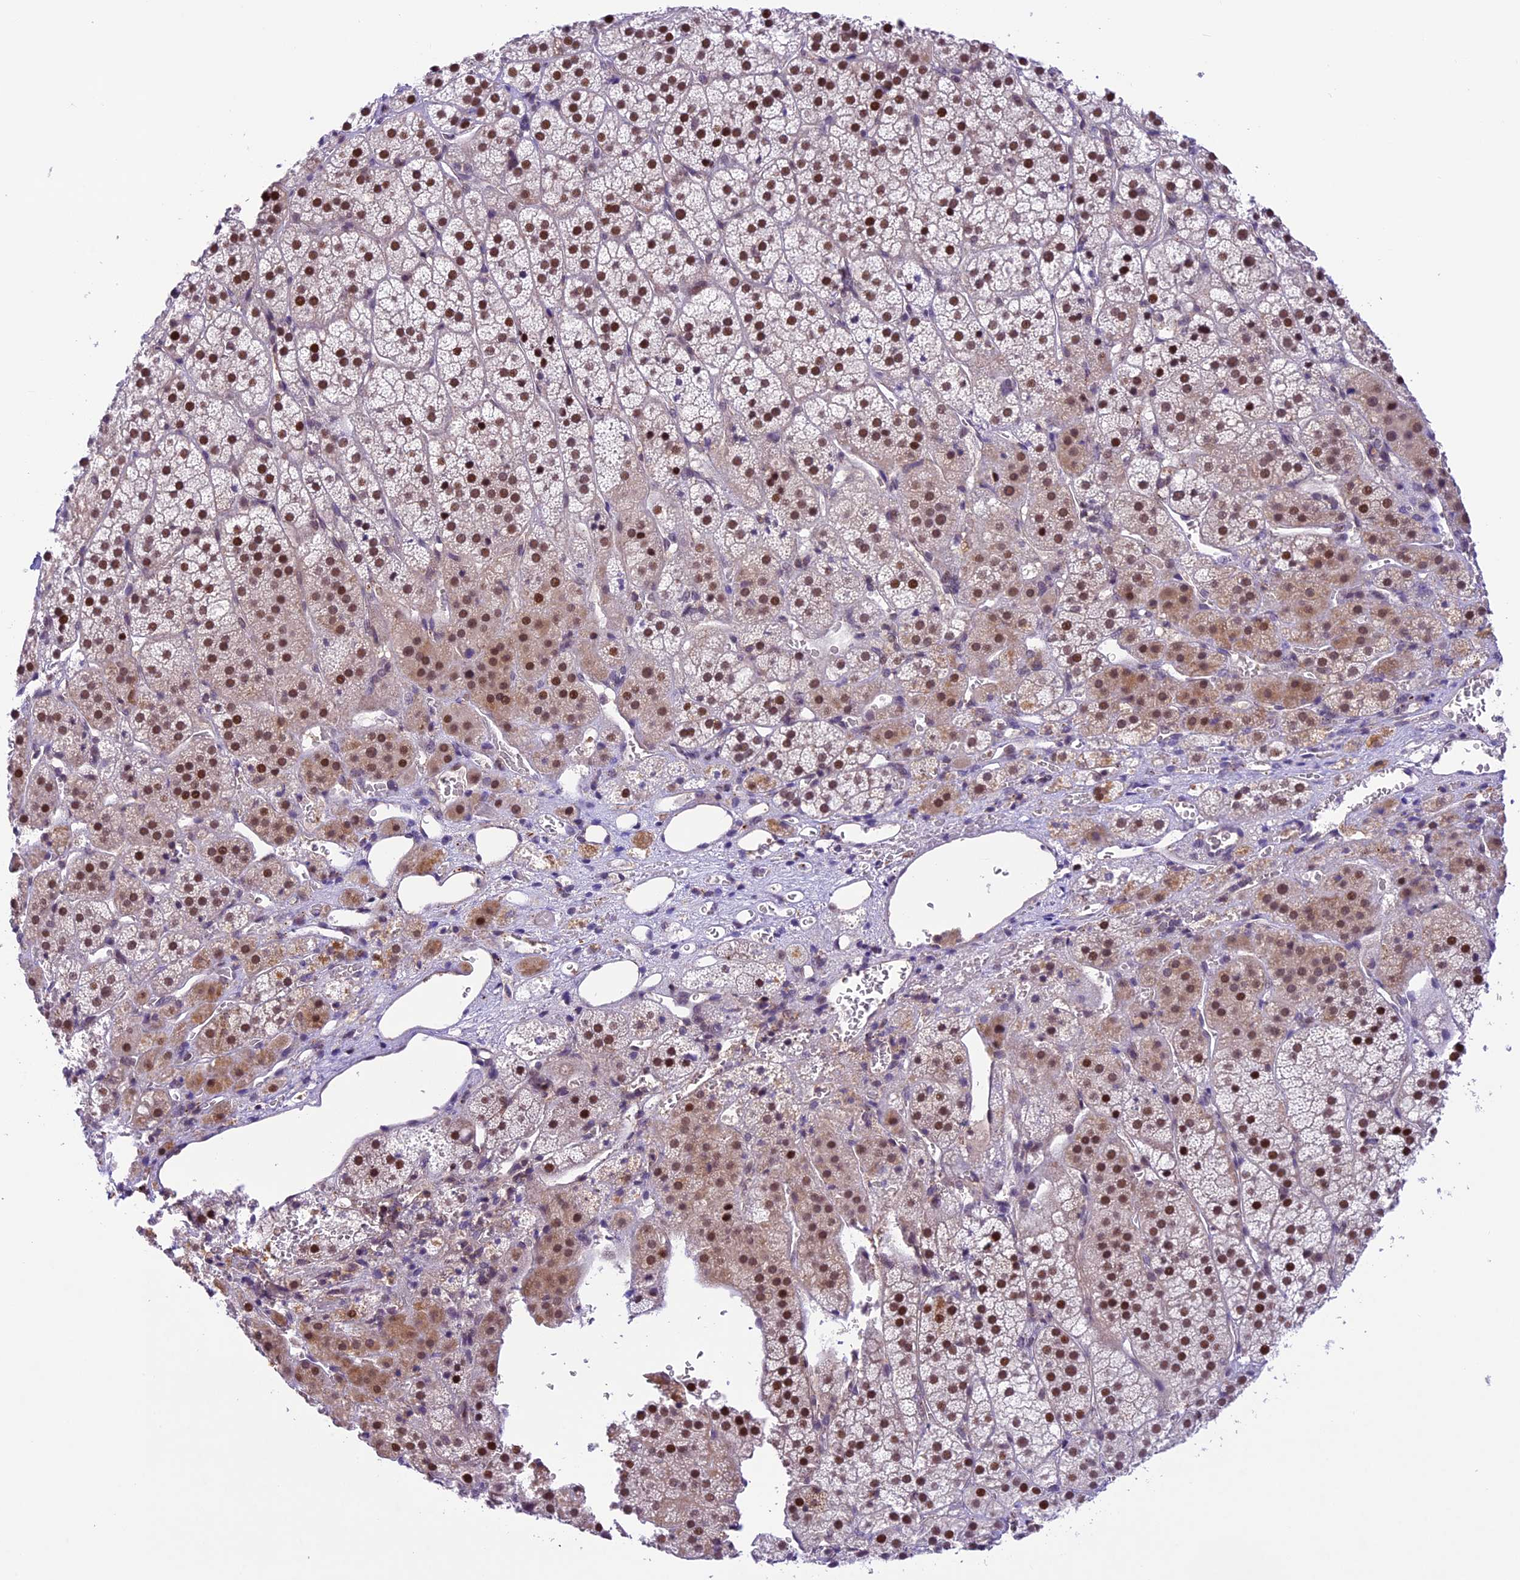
{"staining": {"intensity": "strong", "quantity": "25%-75%", "location": "cytoplasmic/membranous,nuclear"}, "tissue": "adrenal gland", "cell_type": "Glandular cells", "image_type": "normal", "snomed": [{"axis": "morphology", "description": "Normal tissue, NOS"}, {"axis": "topography", "description": "Adrenal gland"}], "caption": "Glandular cells exhibit strong cytoplasmic/membranous,nuclear positivity in approximately 25%-75% of cells in benign adrenal gland. The protein of interest is shown in brown color, while the nuclei are stained blue.", "gene": "SHKBP1", "patient": {"sex": "female", "age": 44}}